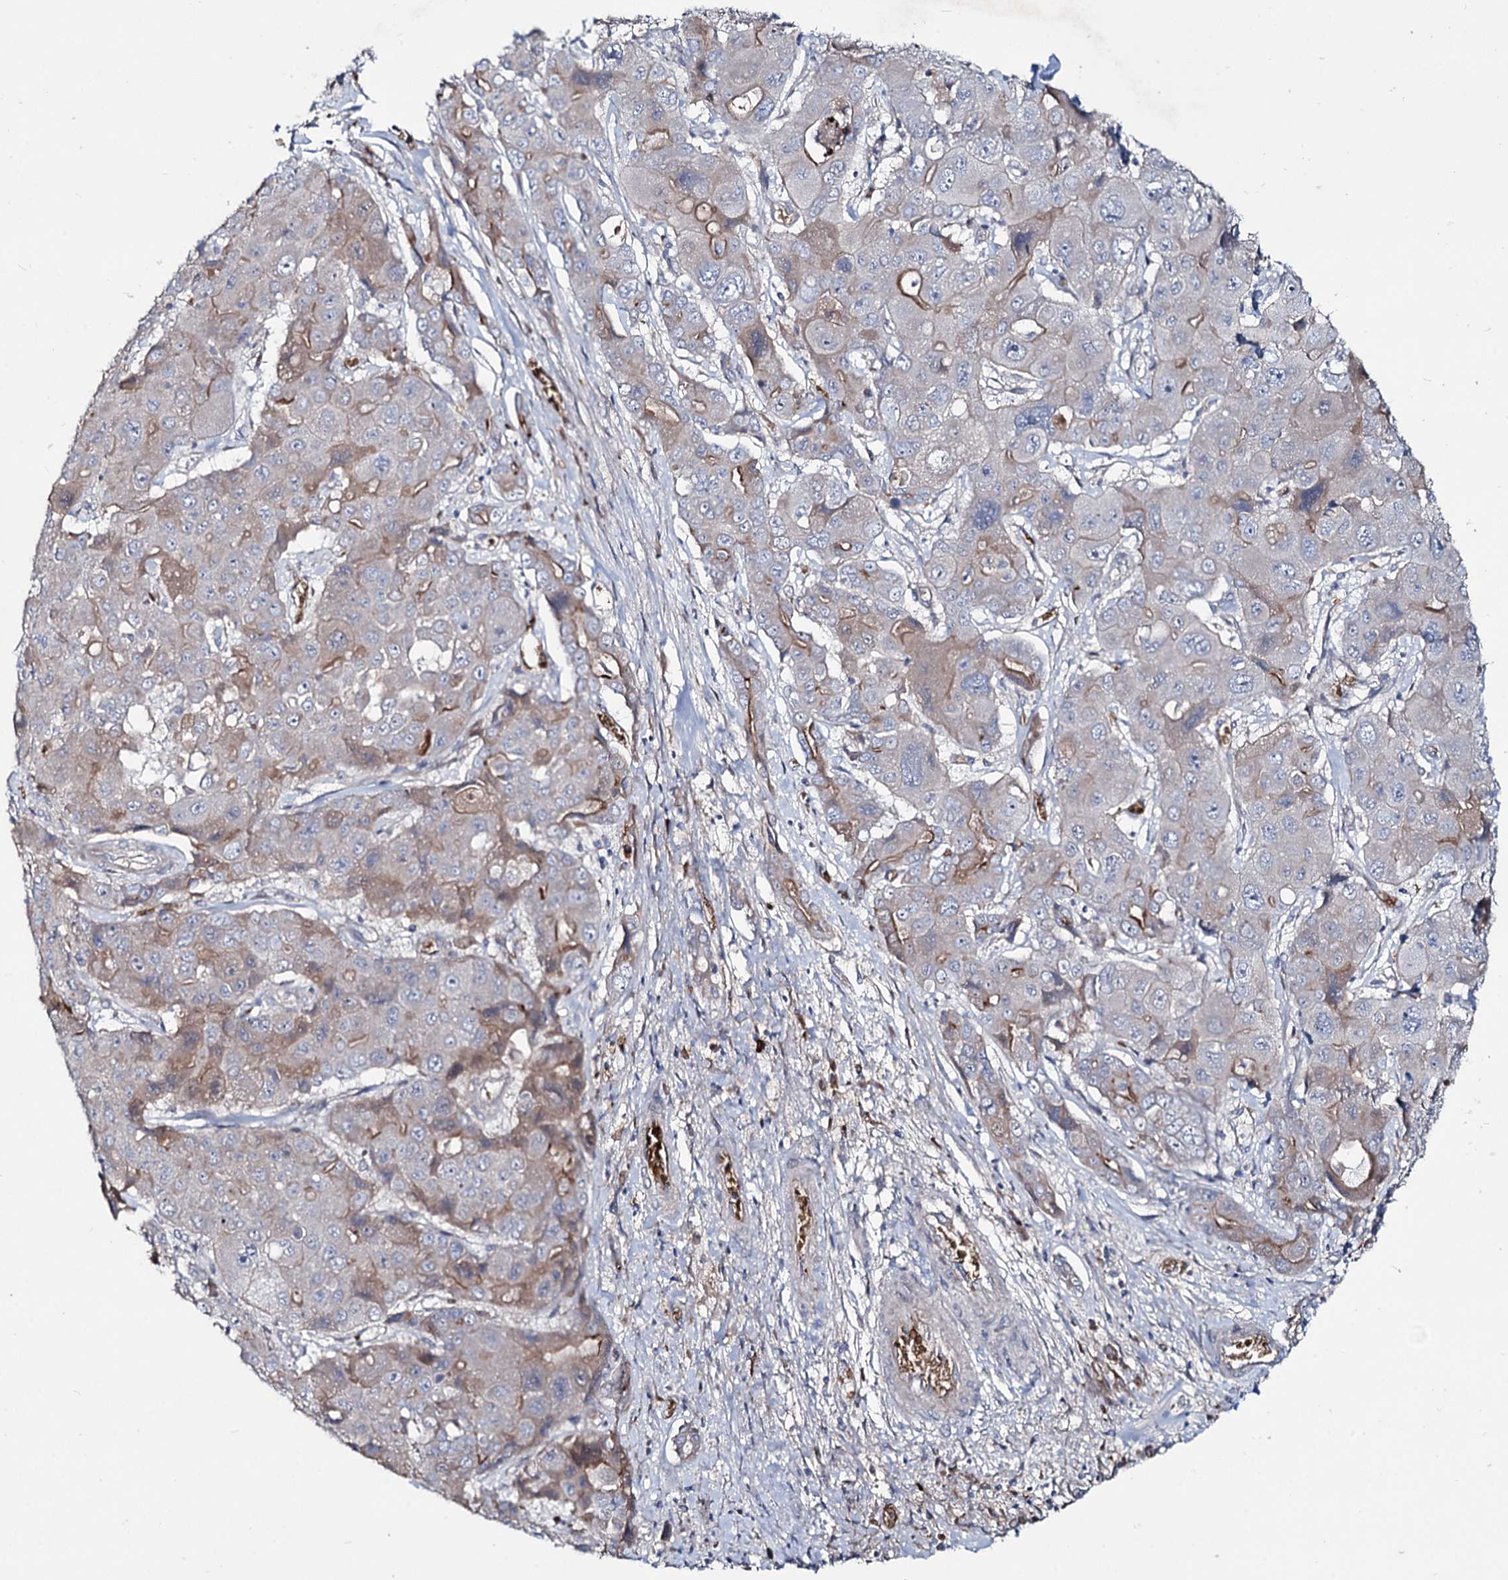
{"staining": {"intensity": "weak", "quantity": "25%-75%", "location": "cytoplasmic/membranous"}, "tissue": "liver cancer", "cell_type": "Tumor cells", "image_type": "cancer", "snomed": [{"axis": "morphology", "description": "Cholangiocarcinoma"}, {"axis": "topography", "description": "Liver"}], "caption": "Human liver cholangiocarcinoma stained with a protein marker demonstrates weak staining in tumor cells.", "gene": "RNF6", "patient": {"sex": "male", "age": 67}}